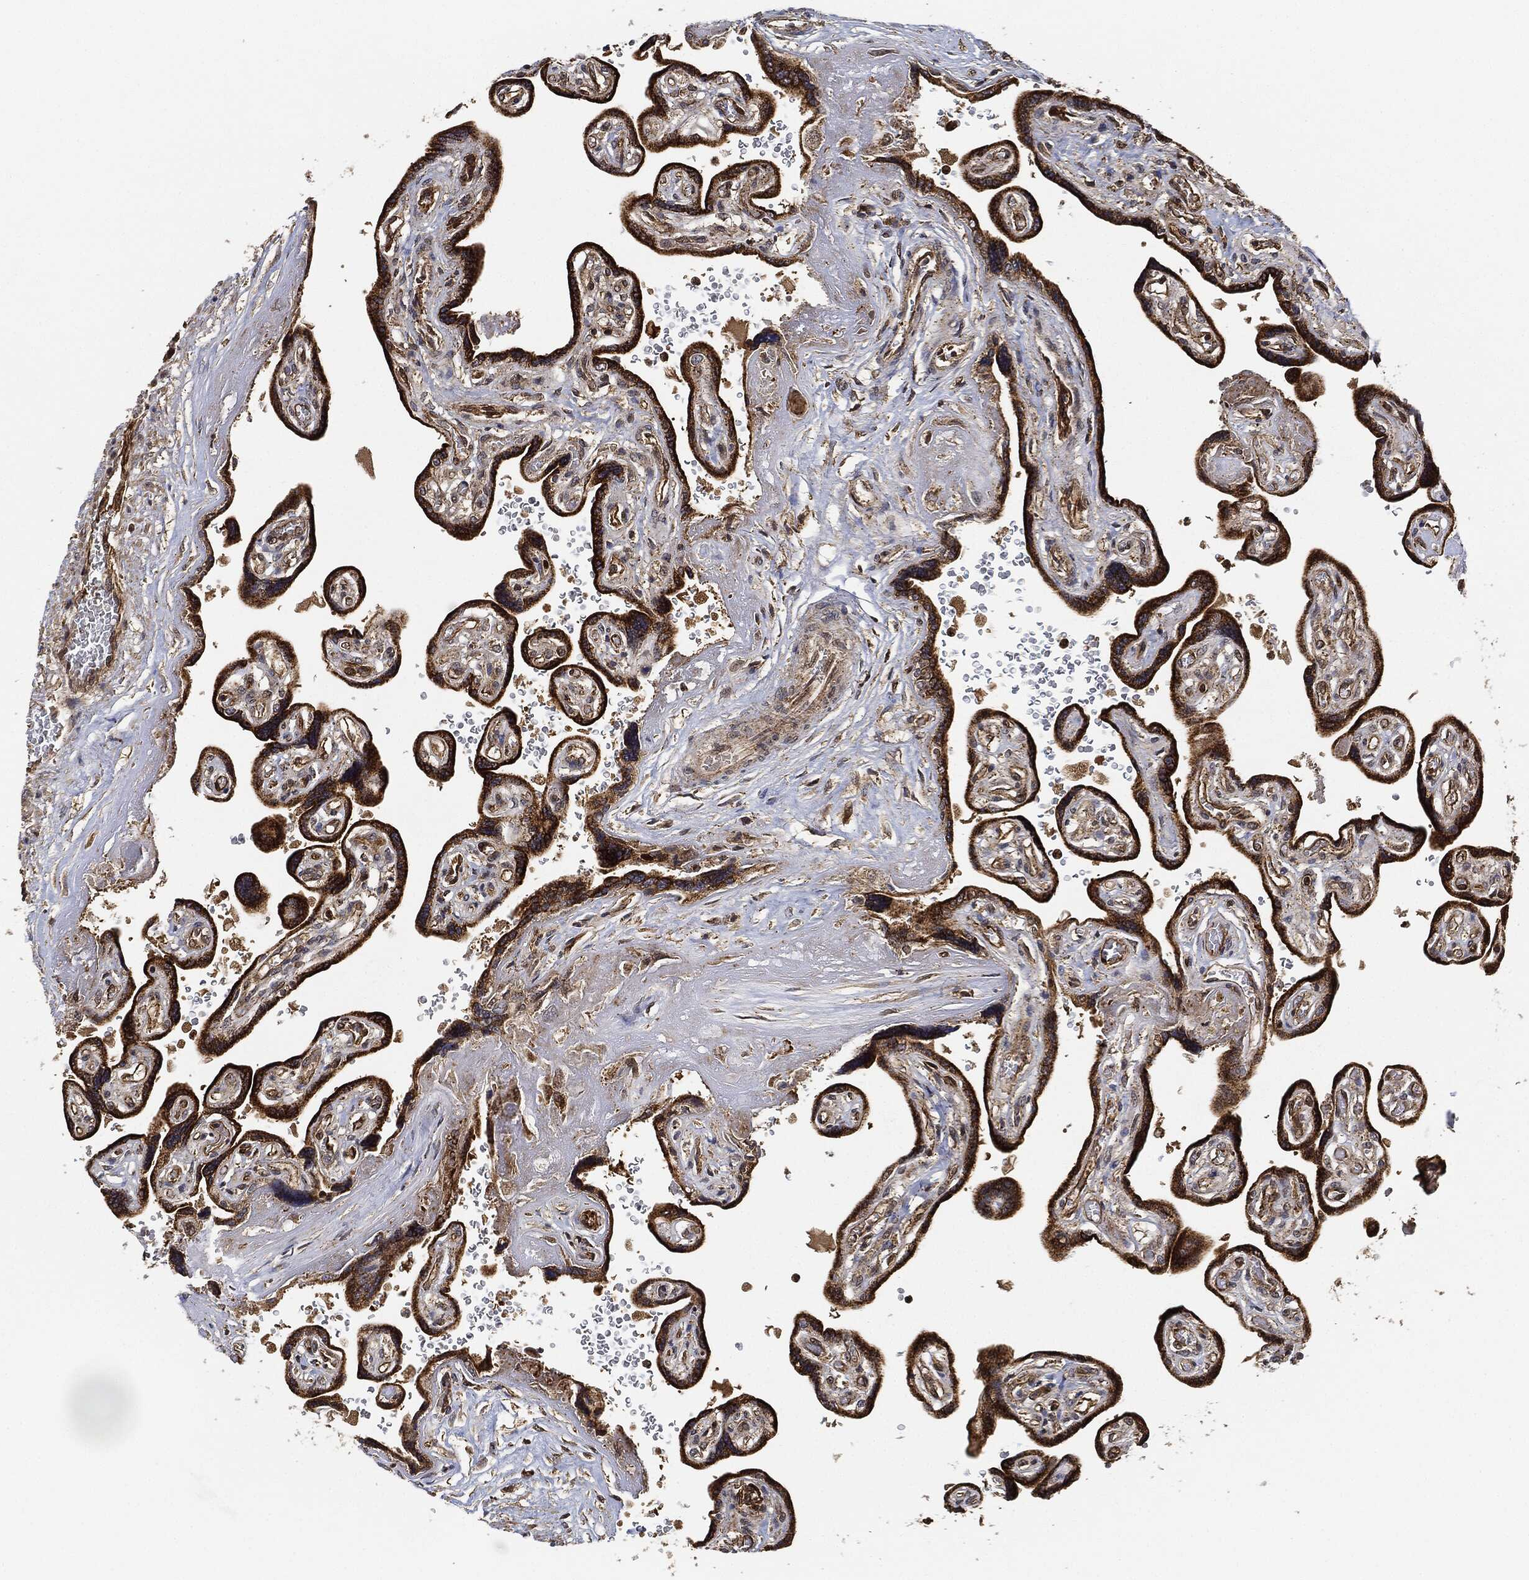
{"staining": {"intensity": "strong", "quantity": ">75%", "location": "cytoplasmic/membranous"}, "tissue": "placenta", "cell_type": "Decidual cells", "image_type": "normal", "snomed": [{"axis": "morphology", "description": "Normal tissue, NOS"}, {"axis": "topography", "description": "Placenta"}], "caption": "Immunohistochemical staining of normal placenta exhibits strong cytoplasmic/membranous protein positivity in approximately >75% of decidual cells. The staining was performed using DAB, with brown indicating positive protein expression. Nuclei are stained blue with hematoxylin.", "gene": "MAP3K3", "patient": {"sex": "female", "age": 32}}